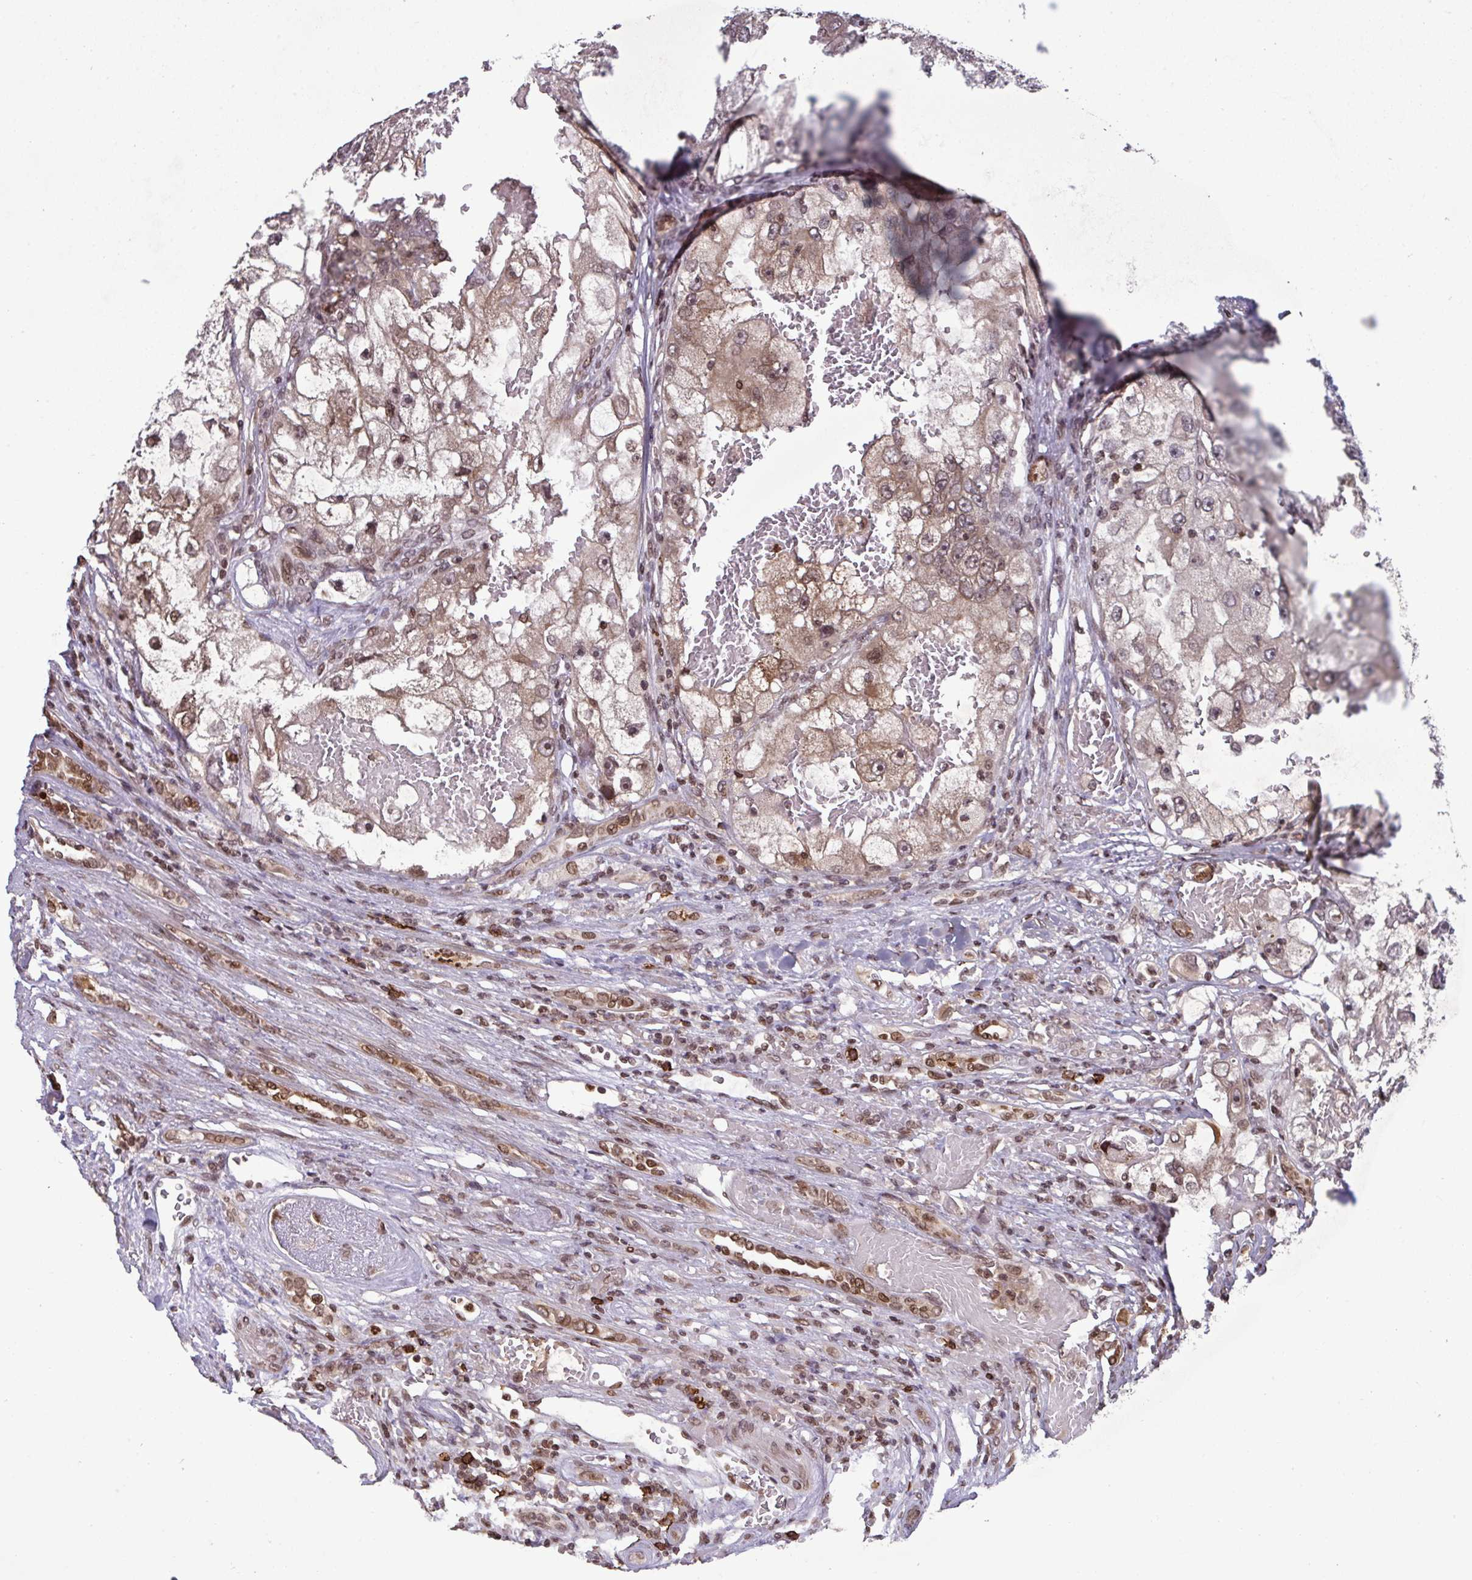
{"staining": {"intensity": "weak", "quantity": "25%-75%", "location": "cytoplasmic/membranous,nuclear"}, "tissue": "renal cancer", "cell_type": "Tumor cells", "image_type": "cancer", "snomed": [{"axis": "morphology", "description": "Adenocarcinoma, NOS"}, {"axis": "topography", "description": "Kidney"}], "caption": "Immunohistochemistry (IHC) image of renal adenocarcinoma stained for a protein (brown), which exhibits low levels of weak cytoplasmic/membranous and nuclear positivity in about 25%-75% of tumor cells.", "gene": "UXT", "patient": {"sex": "male", "age": 63}}